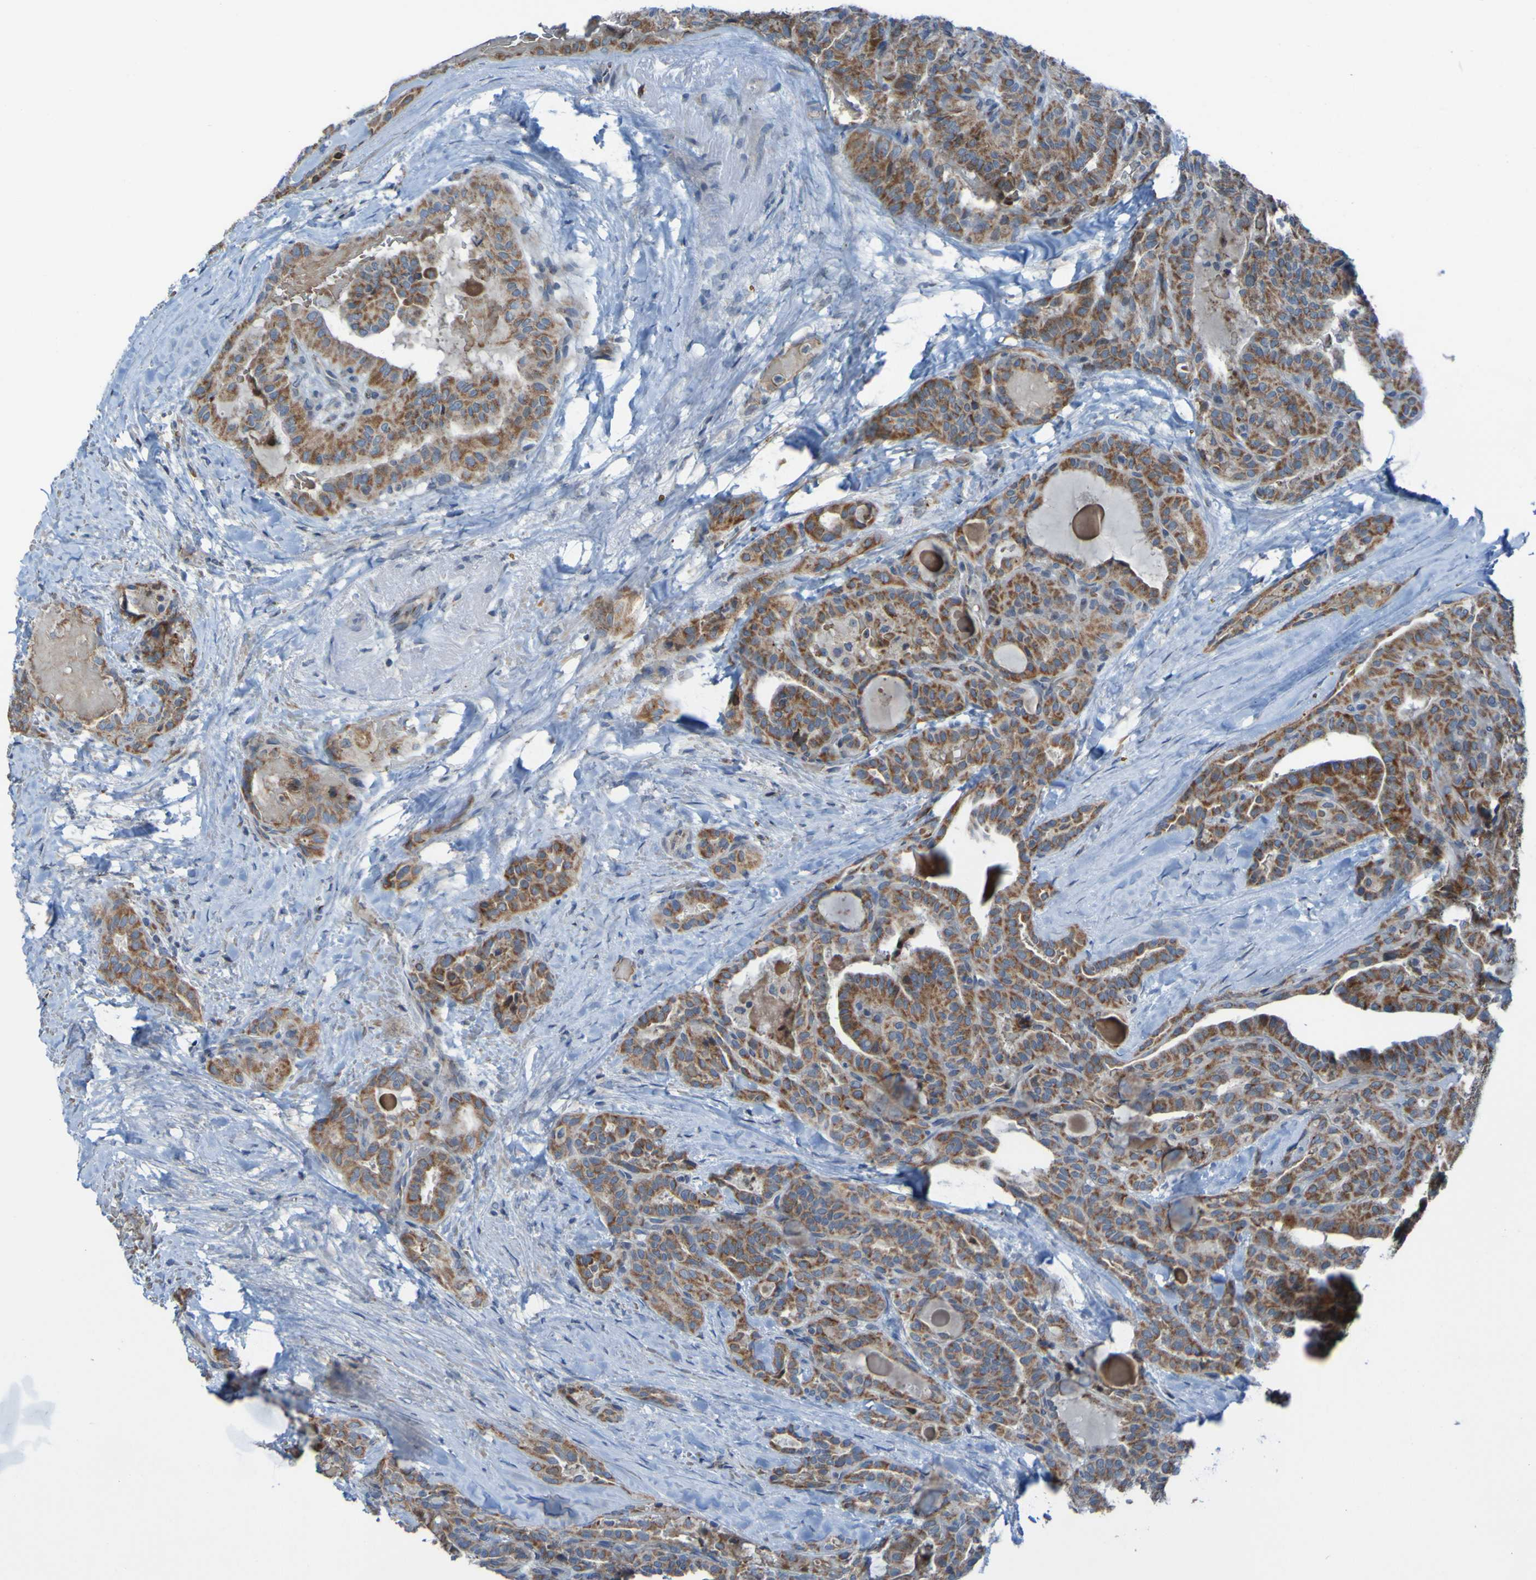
{"staining": {"intensity": "strong", "quantity": ">75%", "location": "cytoplasmic/membranous"}, "tissue": "thyroid cancer", "cell_type": "Tumor cells", "image_type": "cancer", "snomed": [{"axis": "morphology", "description": "Papillary adenocarcinoma, NOS"}, {"axis": "topography", "description": "Thyroid gland"}], "caption": "Immunohistochemistry of human thyroid cancer (papillary adenocarcinoma) reveals high levels of strong cytoplasmic/membranous staining in approximately >75% of tumor cells. The staining was performed using DAB (3,3'-diaminobenzidine), with brown indicating positive protein expression. Nuclei are stained blue with hematoxylin.", "gene": "UNG", "patient": {"sex": "male", "age": 77}}